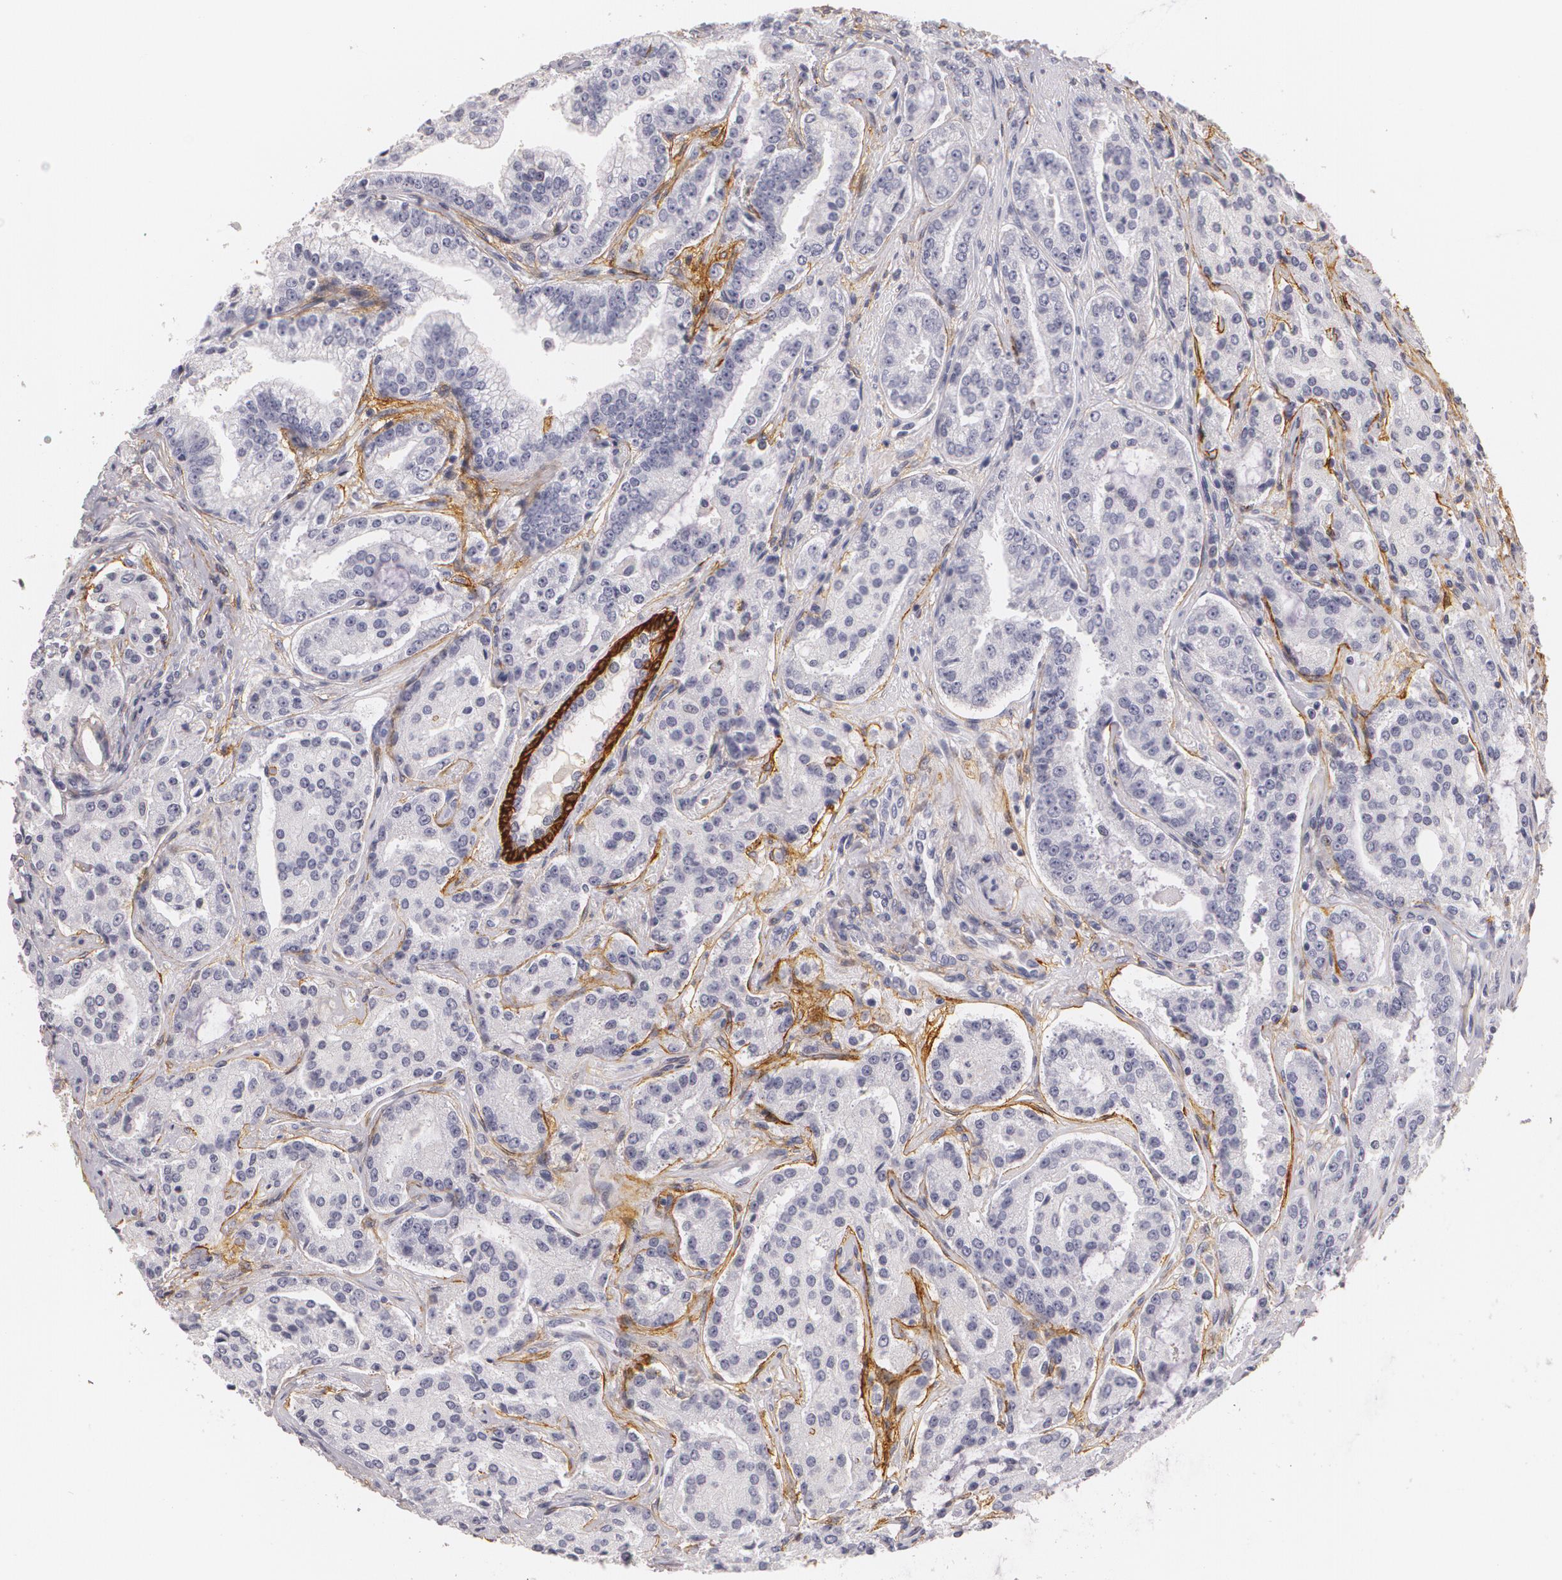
{"staining": {"intensity": "negative", "quantity": "none", "location": "none"}, "tissue": "prostate cancer", "cell_type": "Tumor cells", "image_type": "cancer", "snomed": [{"axis": "morphology", "description": "Adenocarcinoma, Medium grade"}, {"axis": "topography", "description": "Prostate"}], "caption": "A high-resolution photomicrograph shows immunohistochemistry staining of prostate cancer, which reveals no significant expression in tumor cells.", "gene": "NGFR", "patient": {"sex": "male", "age": 72}}